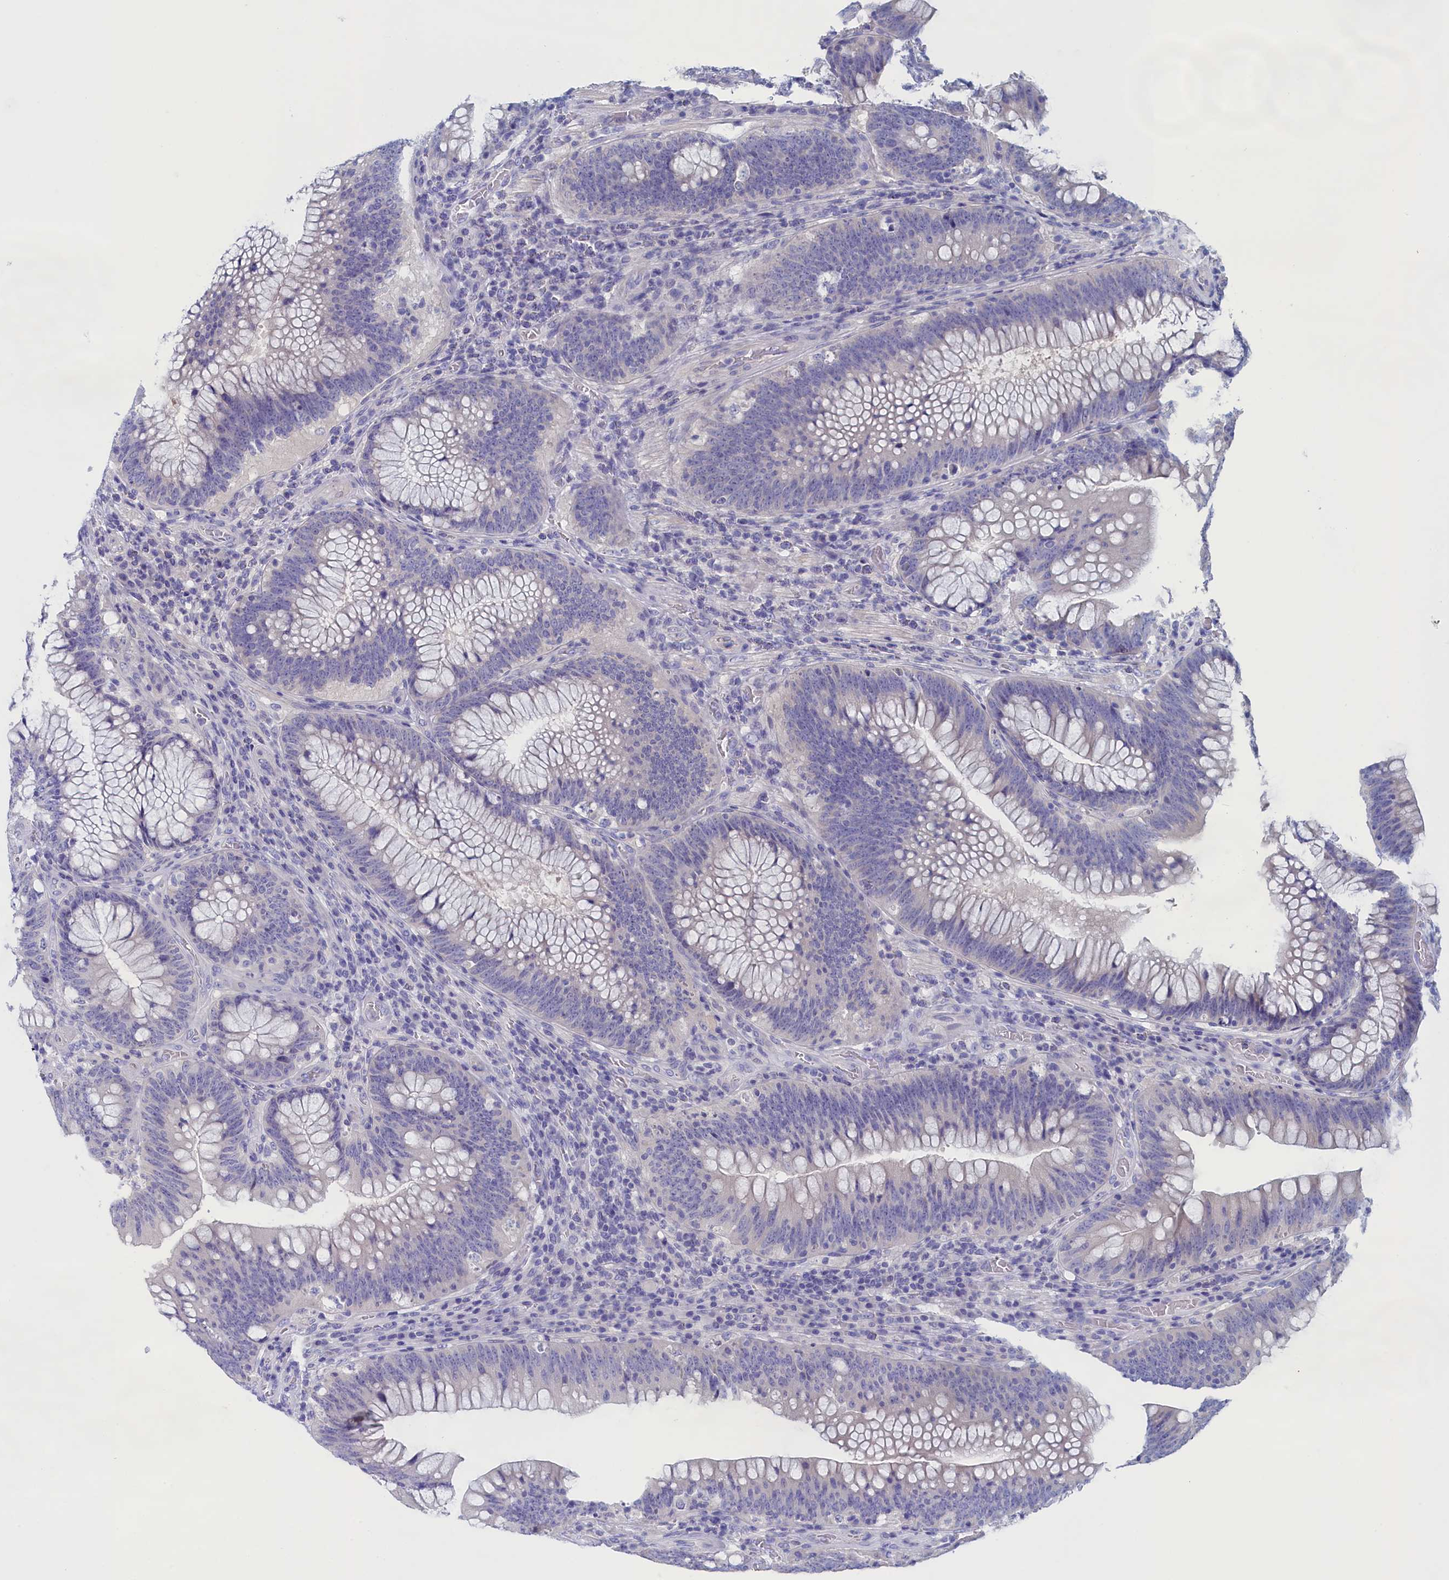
{"staining": {"intensity": "negative", "quantity": "none", "location": "none"}, "tissue": "colorectal cancer", "cell_type": "Tumor cells", "image_type": "cancer", "snomed": [{"axis": "morphology", "description": "Normal tissue, NOS"}, {"axis": "topography", "description": "Colon"}], "caption": "This is an immunohistochemistry (IHC) photomicrograph of colorectal cancer. There is no staining in tumor cells.", "gene": "ANKRD2", "patient": {"sex": "female", "age": 82}}